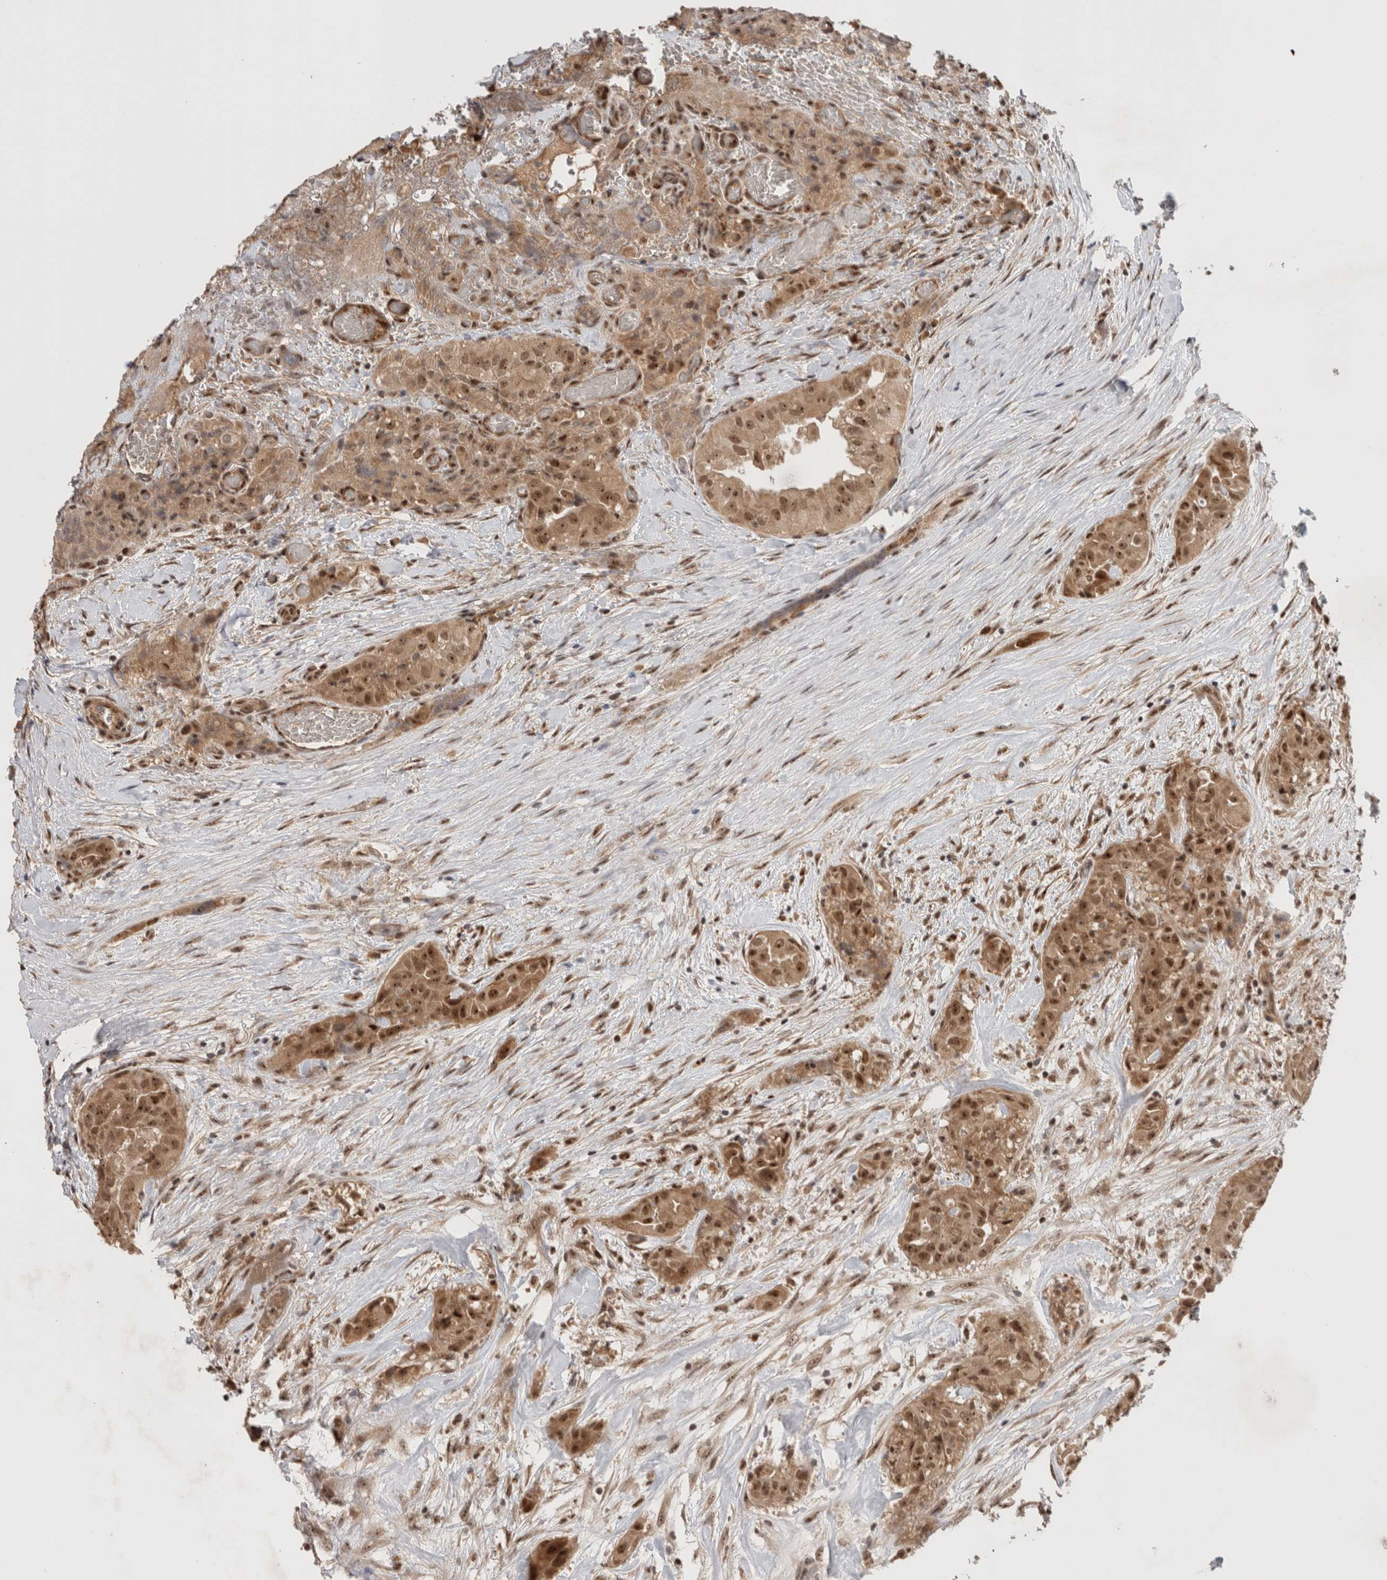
{"staining": {"intensity": "moderate", "quantity": ">75%", "location": "cytoplasmic/membranous,nuclear"}, "tissue": "thyroid cancer", "cell_type": "Tumor cells", "image_type": "cancer", "snomed": [{"axis": "morphology", "description": "Papillary adenocarcinoma, NOS"}, {"axis": "topography", "description": "Thyroid gland"}], "caption": "Moderate cytoplasmic/membranous and nuclear protein staining is present in about >75% of tumor cells in thyroid cancer (papillary adenocarcinoma). The staining is performed using DAB brown chromogen to label protein expression. The nuclei are counter-stained blue using hematoxylin.", "gene": "MPHOSPH6", "patient": {"sex": "female", "age": 59}}